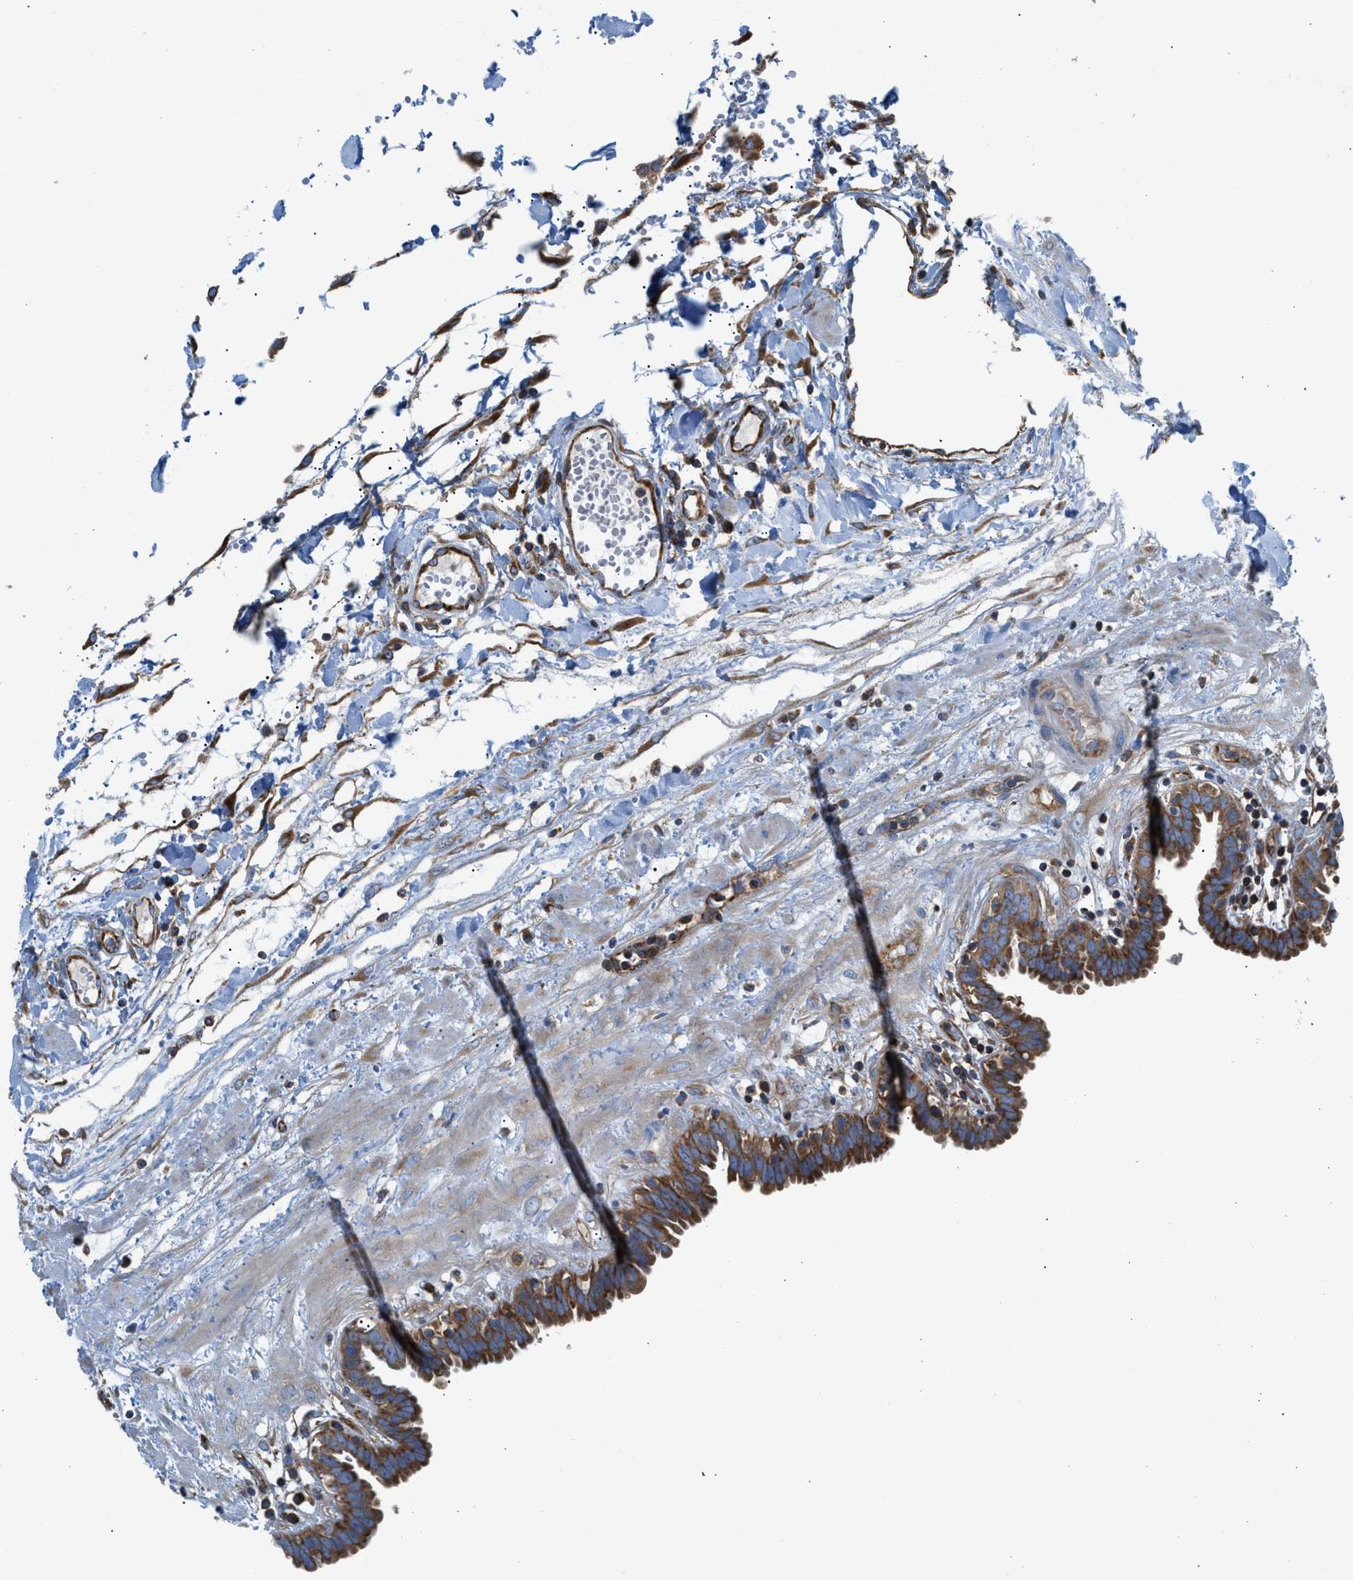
{"staining": {"intensity": "strong", "quantity": ">75%", "location": "cytoplasmic/membranous"}, "tissue": "fallopian tube", "cell_type": "Glandular cells", "image_type": "normal", "snomed": [{"axis": "morphology", "description": "Normal tissue, NOS"}, {"axis": "topography", "description": "Fallopian tube"}, {"axis": "topography", "description": "Placenta"}], "caption": "Fallopian tube stained for a protein (brown) exhibits strong cytoplasmic/membranous positive staining in approximately >75% of glandular cells.", "gene": "TBC1D15", "patient": {"sex": "female", "age": 32}}